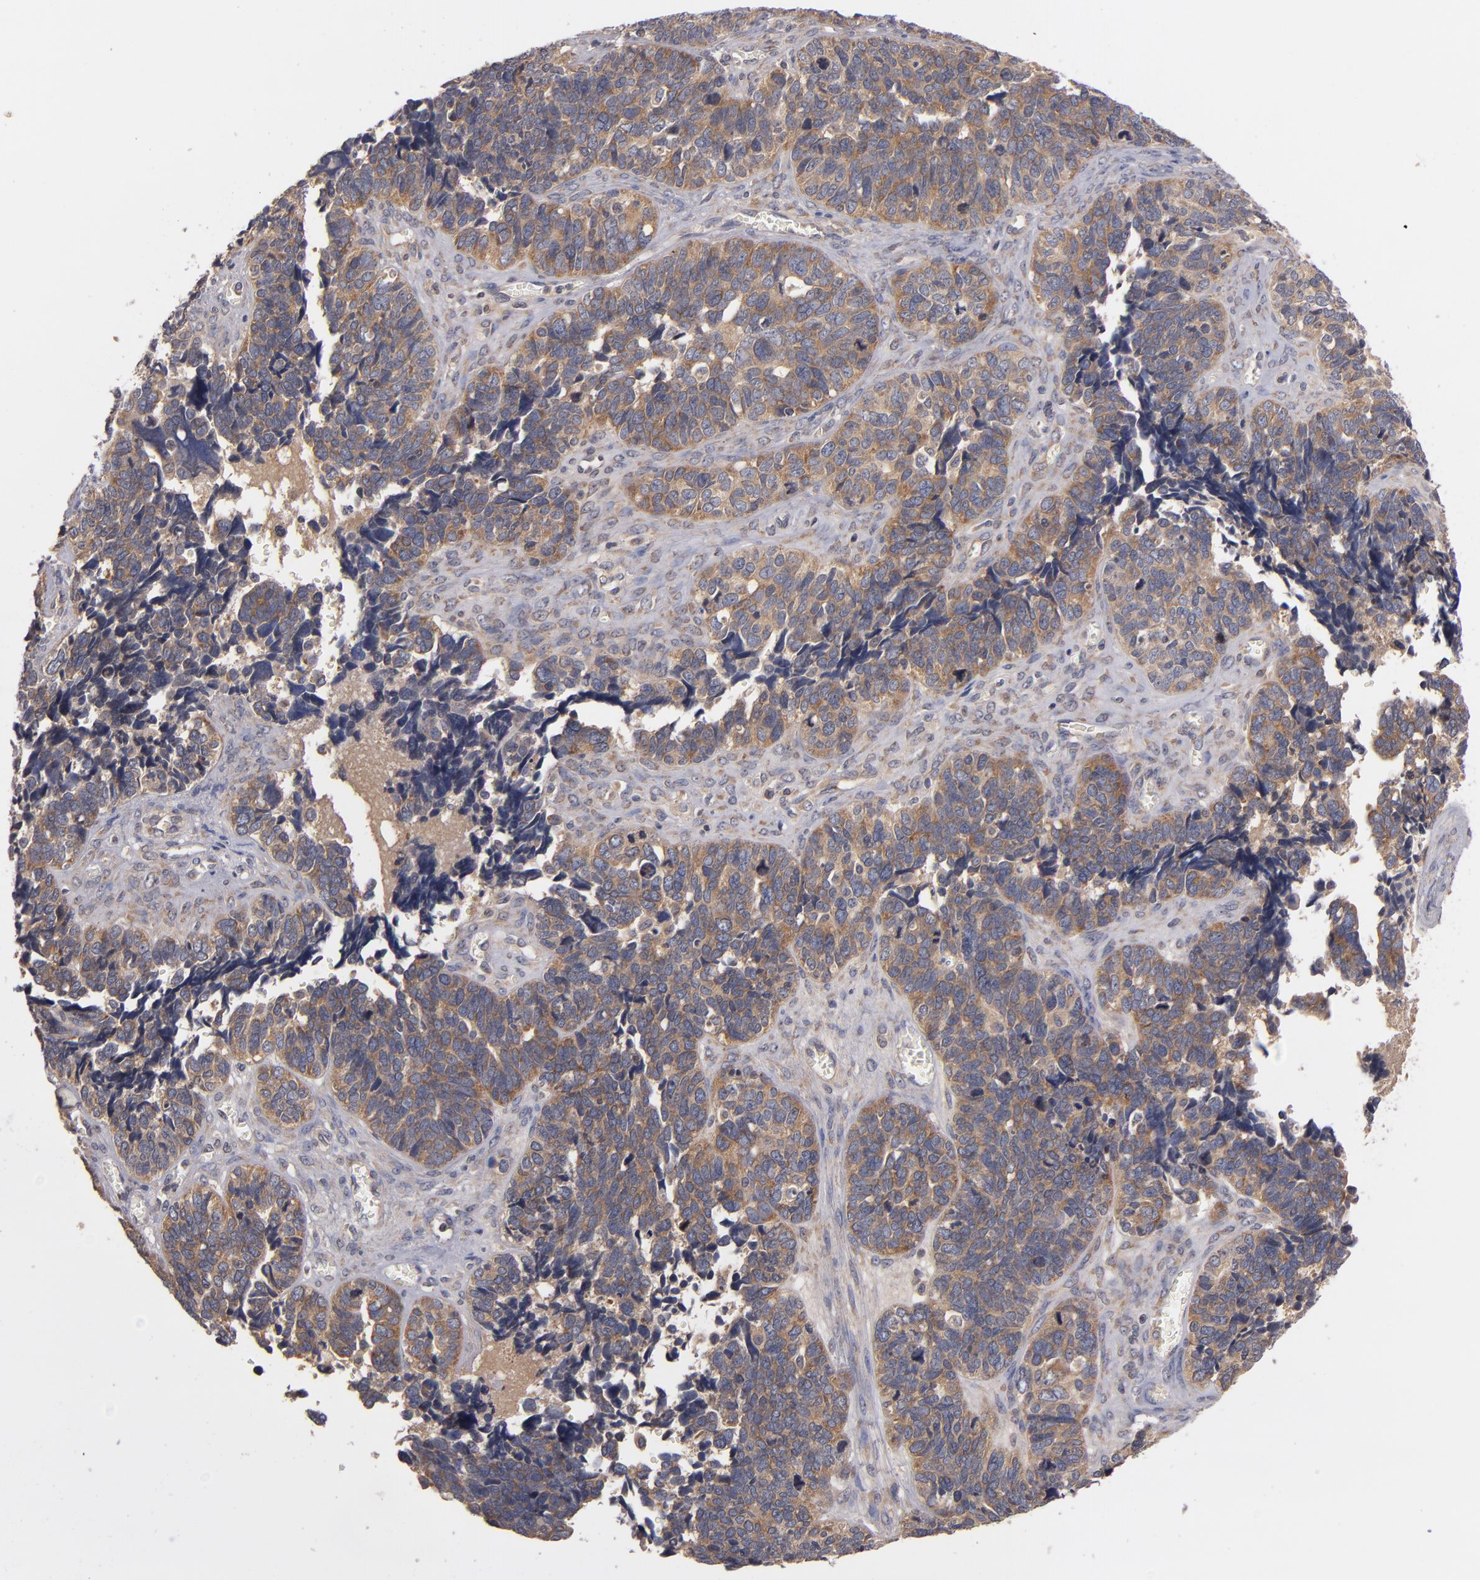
{"staining": {"intensity": "moderate", "quantity": ">75%", "location": "cytoplasmic/membranous"}, "tissue": "ovarian cancer", "cell_type": "Tumor cells", "image_type": "cancer", "snomed": [{"axis": "morphology", "description": "Cystadenocarcinoma, serous, NOS"}, {"axis": "topography", "description": "Ovary"}], "caption": "Tumor cells display moderate cytoplasmic/membranous staining in about >75% of cells in ovarian cancer.", "gene": "UPF3B", "patient": {"sex": "female", "age": 77}}